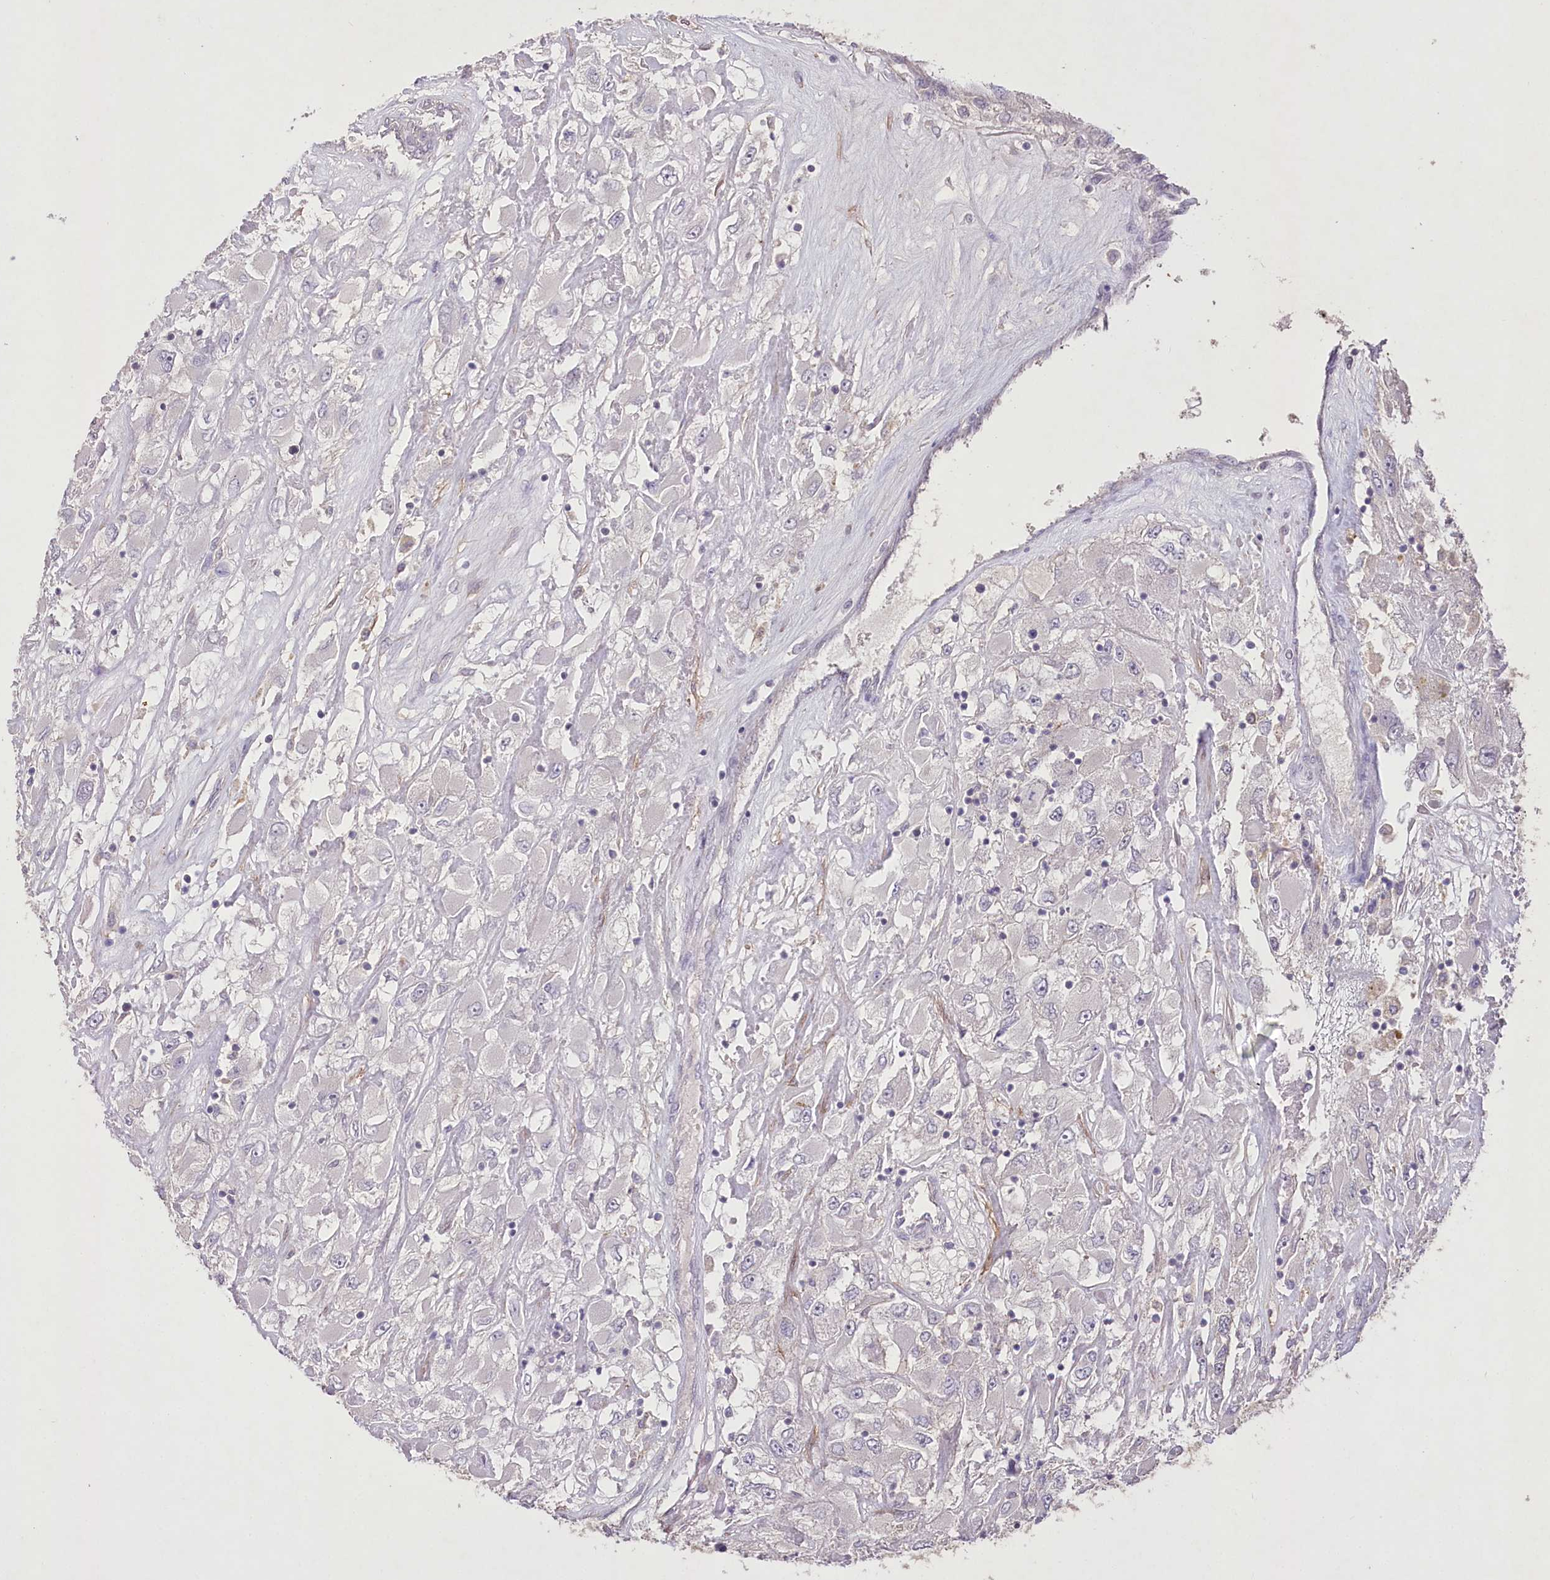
{"staining": {"intensity": "negative", "quantity": "none", "location": "none"}, "tissue": "renal cancer", "cell_type": "Tumor cells", "image_type": "cancer", "snomed": [{"axis": "morphology", "description": "Adenocarcinoma, NOS"}, {"axis": "topography", "description": "Kidney"}], "caption": "Immunohistochemistry (IHC) of adenocarcinoma (renal) displays no positivity in tumor cells.", "gene": "ENPP1", "patient": {"sex": "female", "age": 52}}